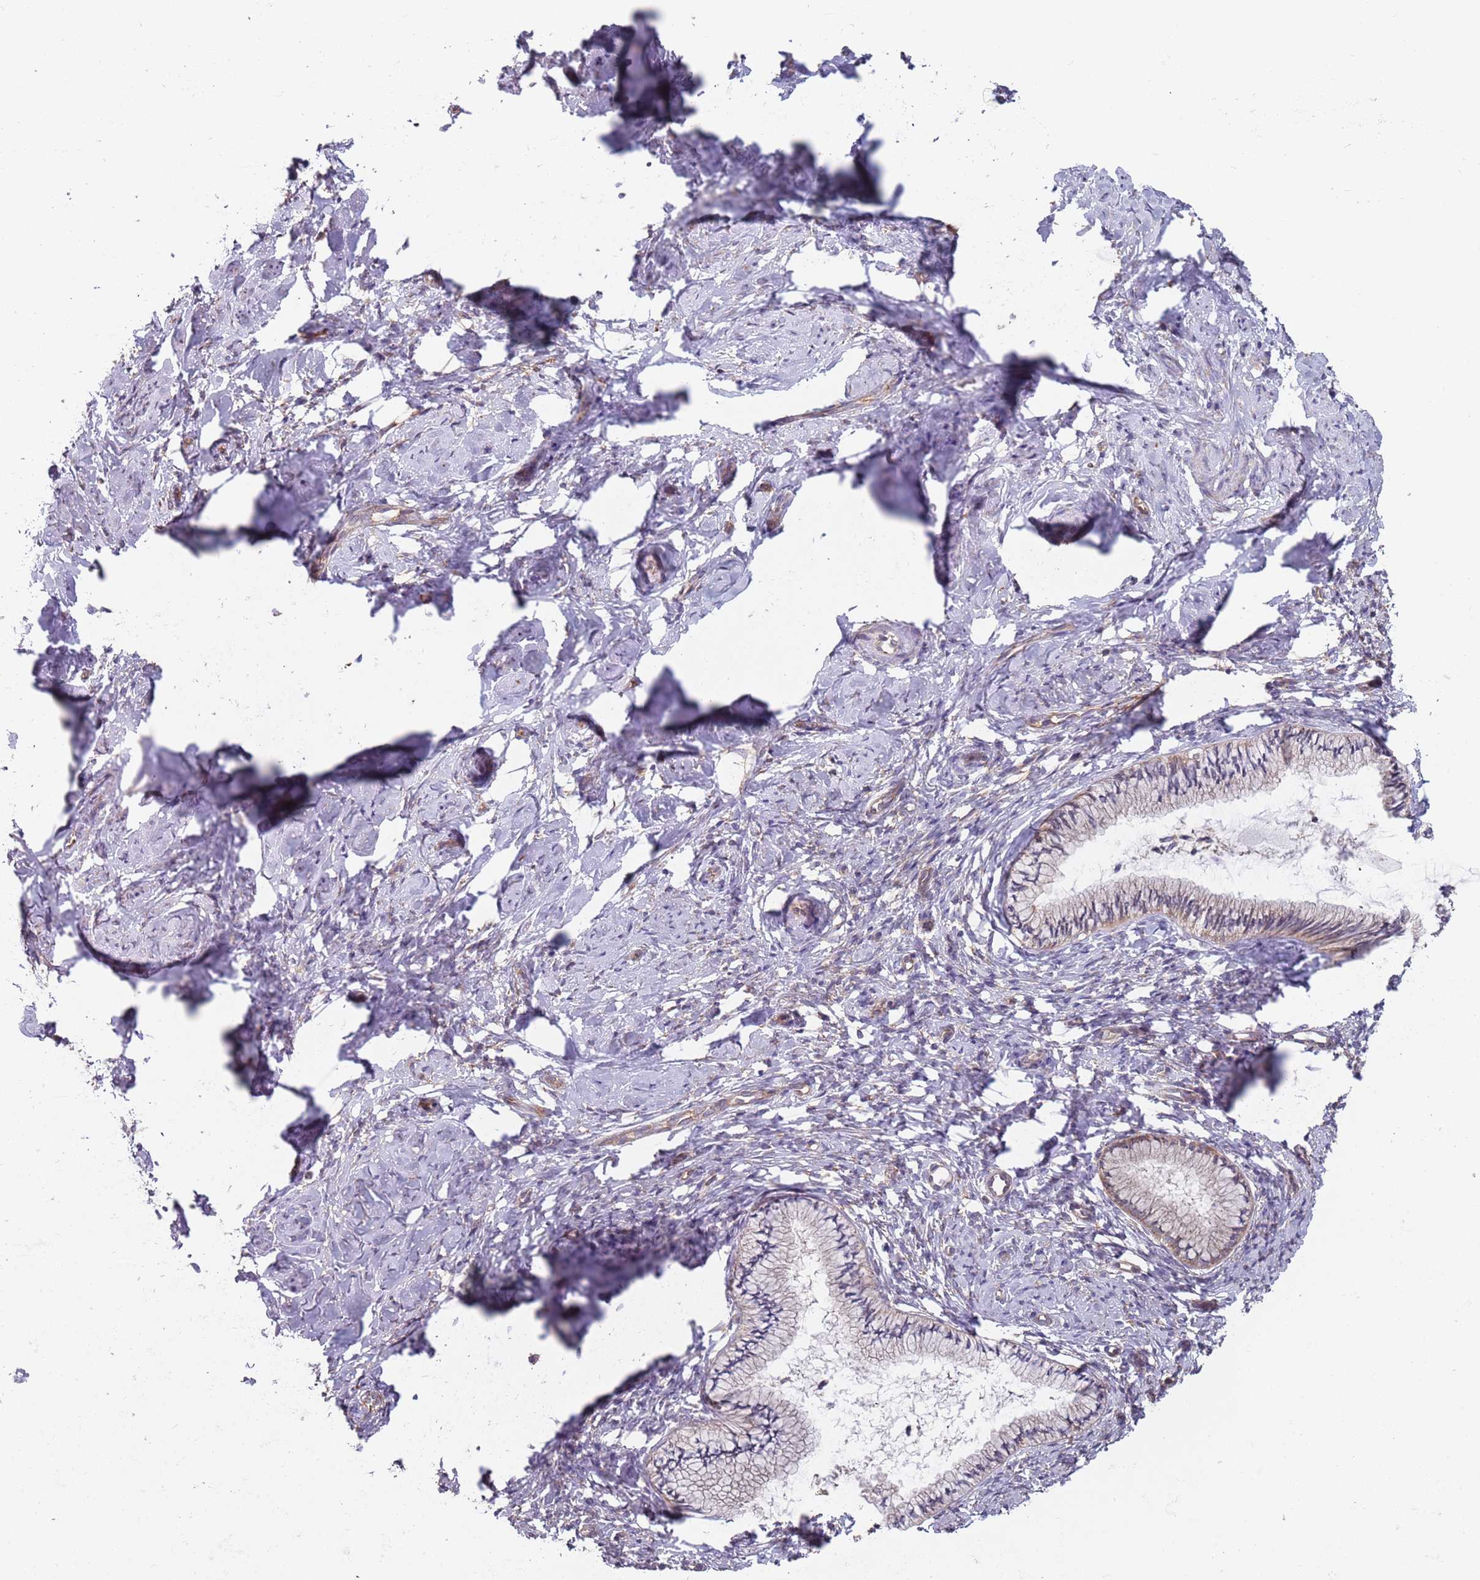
{"staining": {"intensity": "weak", "quantity": "25%-75%", "location": "cytoplasmic/membranous"}, "tissue": "cervix", "cell_type": "Glandular cells", "image_type": "normal", "snomed": [{"axis": "morphology", "description": "Normal tissue, NOS"}, {"axis": "topography", "description": "Cervix"}], "caption": "Immunohistochemistry (IHC) image of normal human cervix stained for a protein (brown), which reveals low levels of weak cytoplasmic/membranous staining in about 25%-75% of glandular cells.", "gene": "RPL17", "patient": {"sex": "female", "age": 57}}